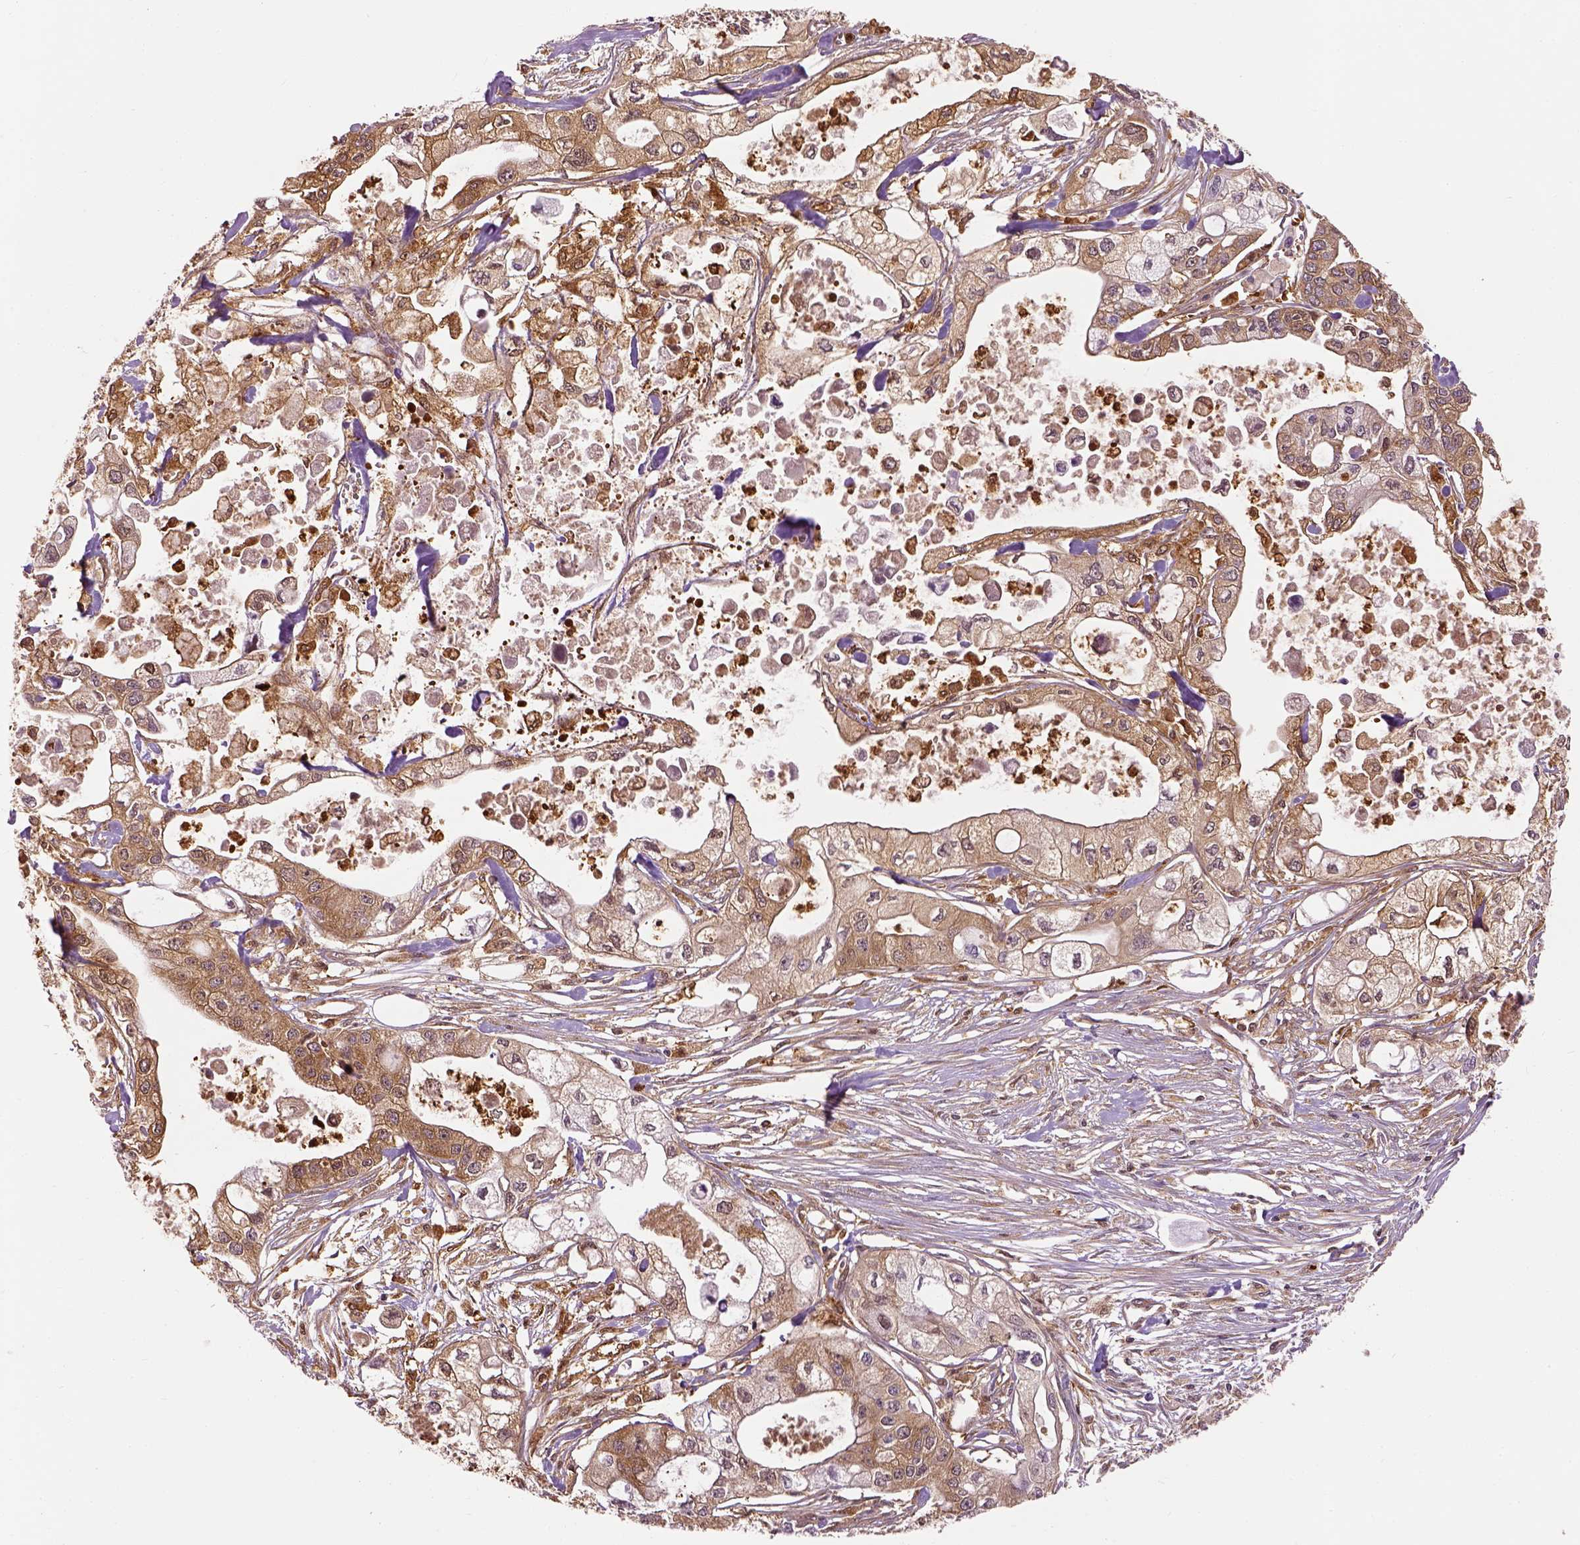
{"staining": {"intensity": "moderate", "quantity": ">75%", "location": "cytoplasmic/membranous"}, "tissue": "pancreatic cancer", "cell_type": "Tumor cells", "image_type": "cancer", "snomed": [{"axis": "morphology", "description": "Adenocarcinoma, NOS"}, {"axis": "topography", "description": "Pancreas"}], "caption": "A medium amount of moderate cytoplasmic/membranous positivity is present in about >75% of tumor cells in pancreatic cancer (adenocarcinoma) tissue.", "gene": "GPI", "patient": {"sex": "male", "age": 70}}